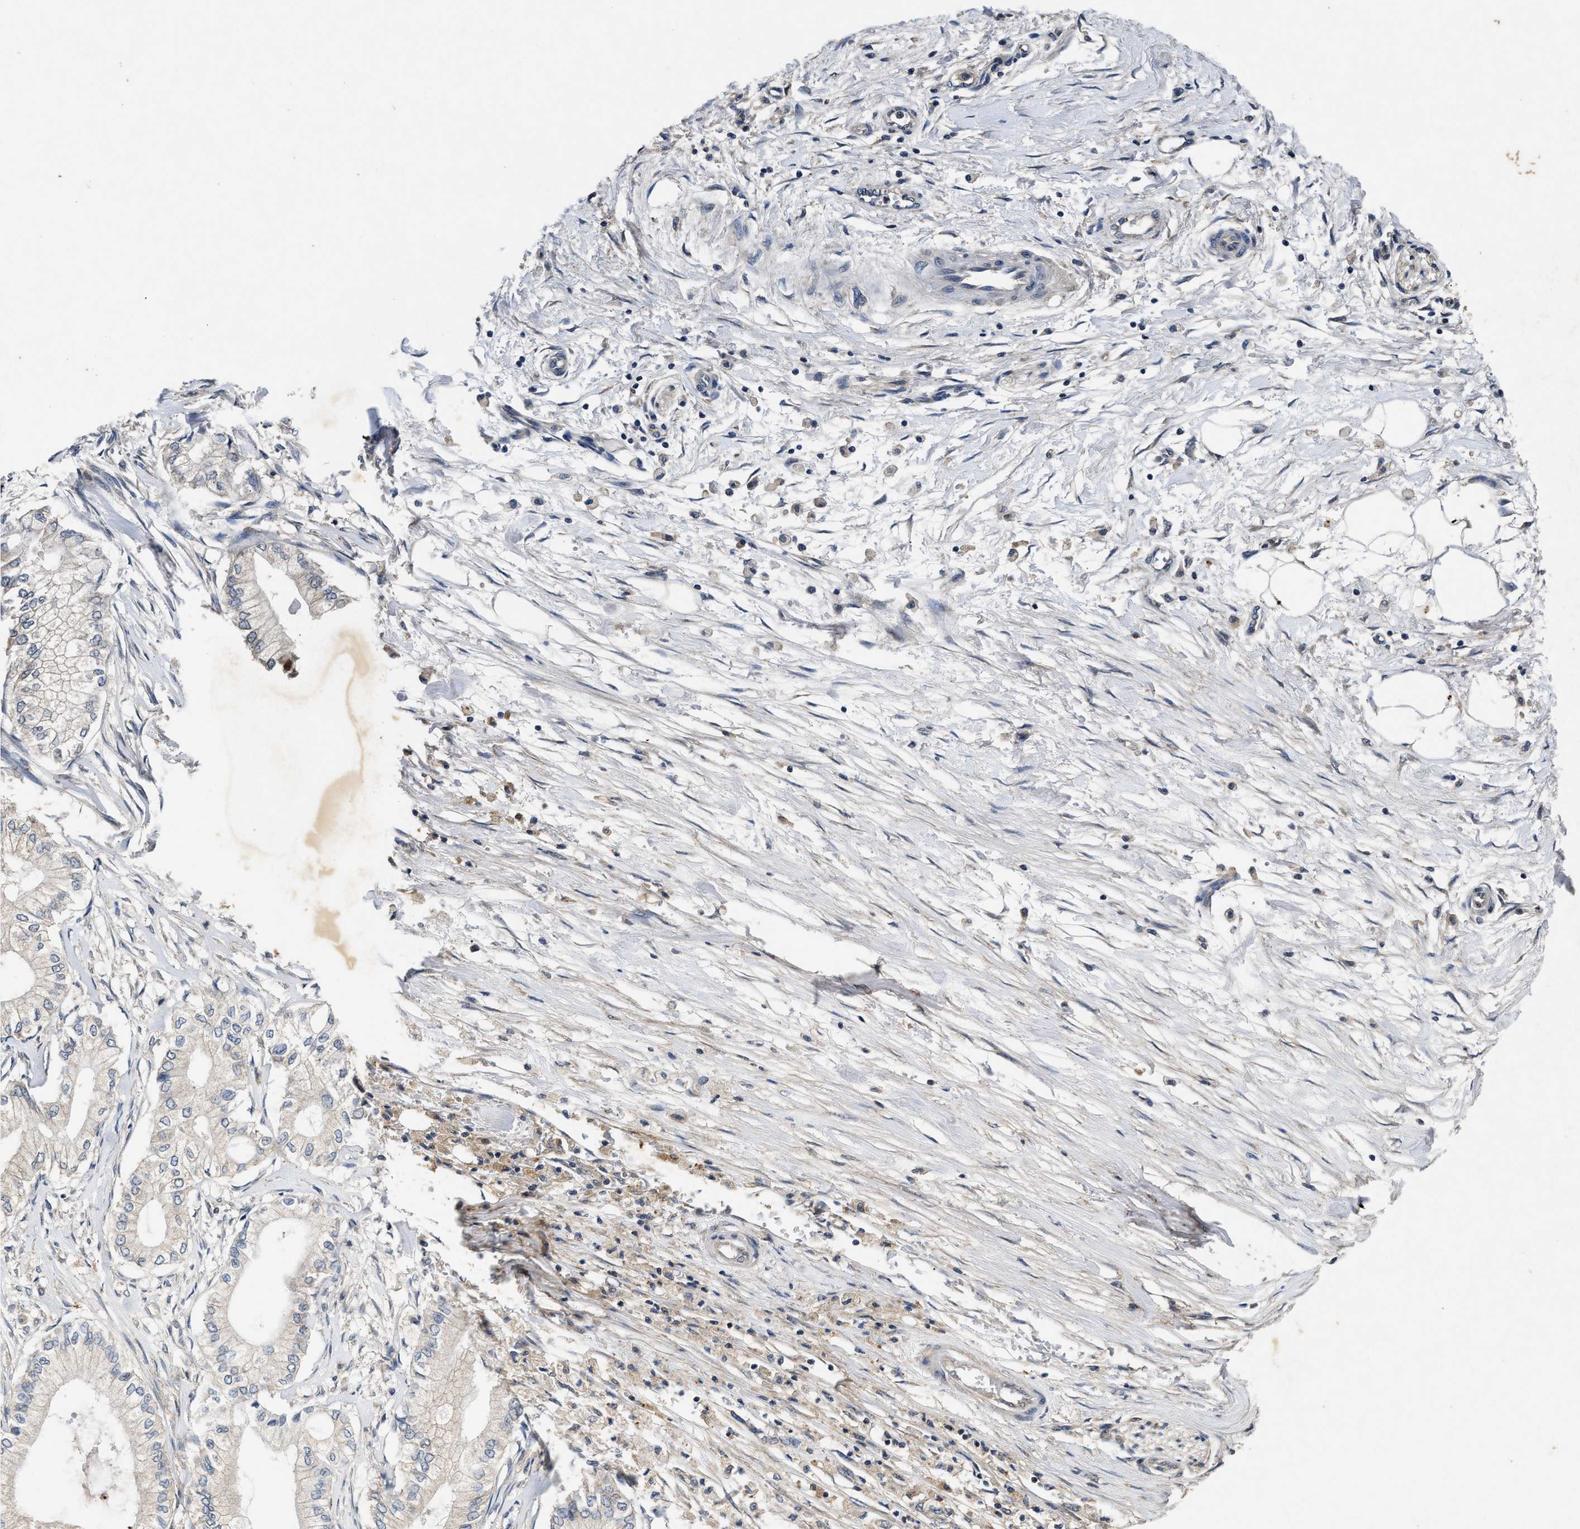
{"staining": {"intensity": "negative", "quantity": "none", "location": "none"}, "tissue": "pancreatic cancer", "cell_type": "Tumor cells", "image_type": "cancer", "snomed": [{"axis": "morphology", "description": "Adenocarcinoma, NOS"}, {"axis": "topography", "description": "Pancreas"}], "caption": "Adenocarcinoma (pancreatic) was stained to show a protein in brown. There is no significant positivity in tumor cells.", "gene": "PDAP1", "patient": {"sex": "male", "age": 70}}